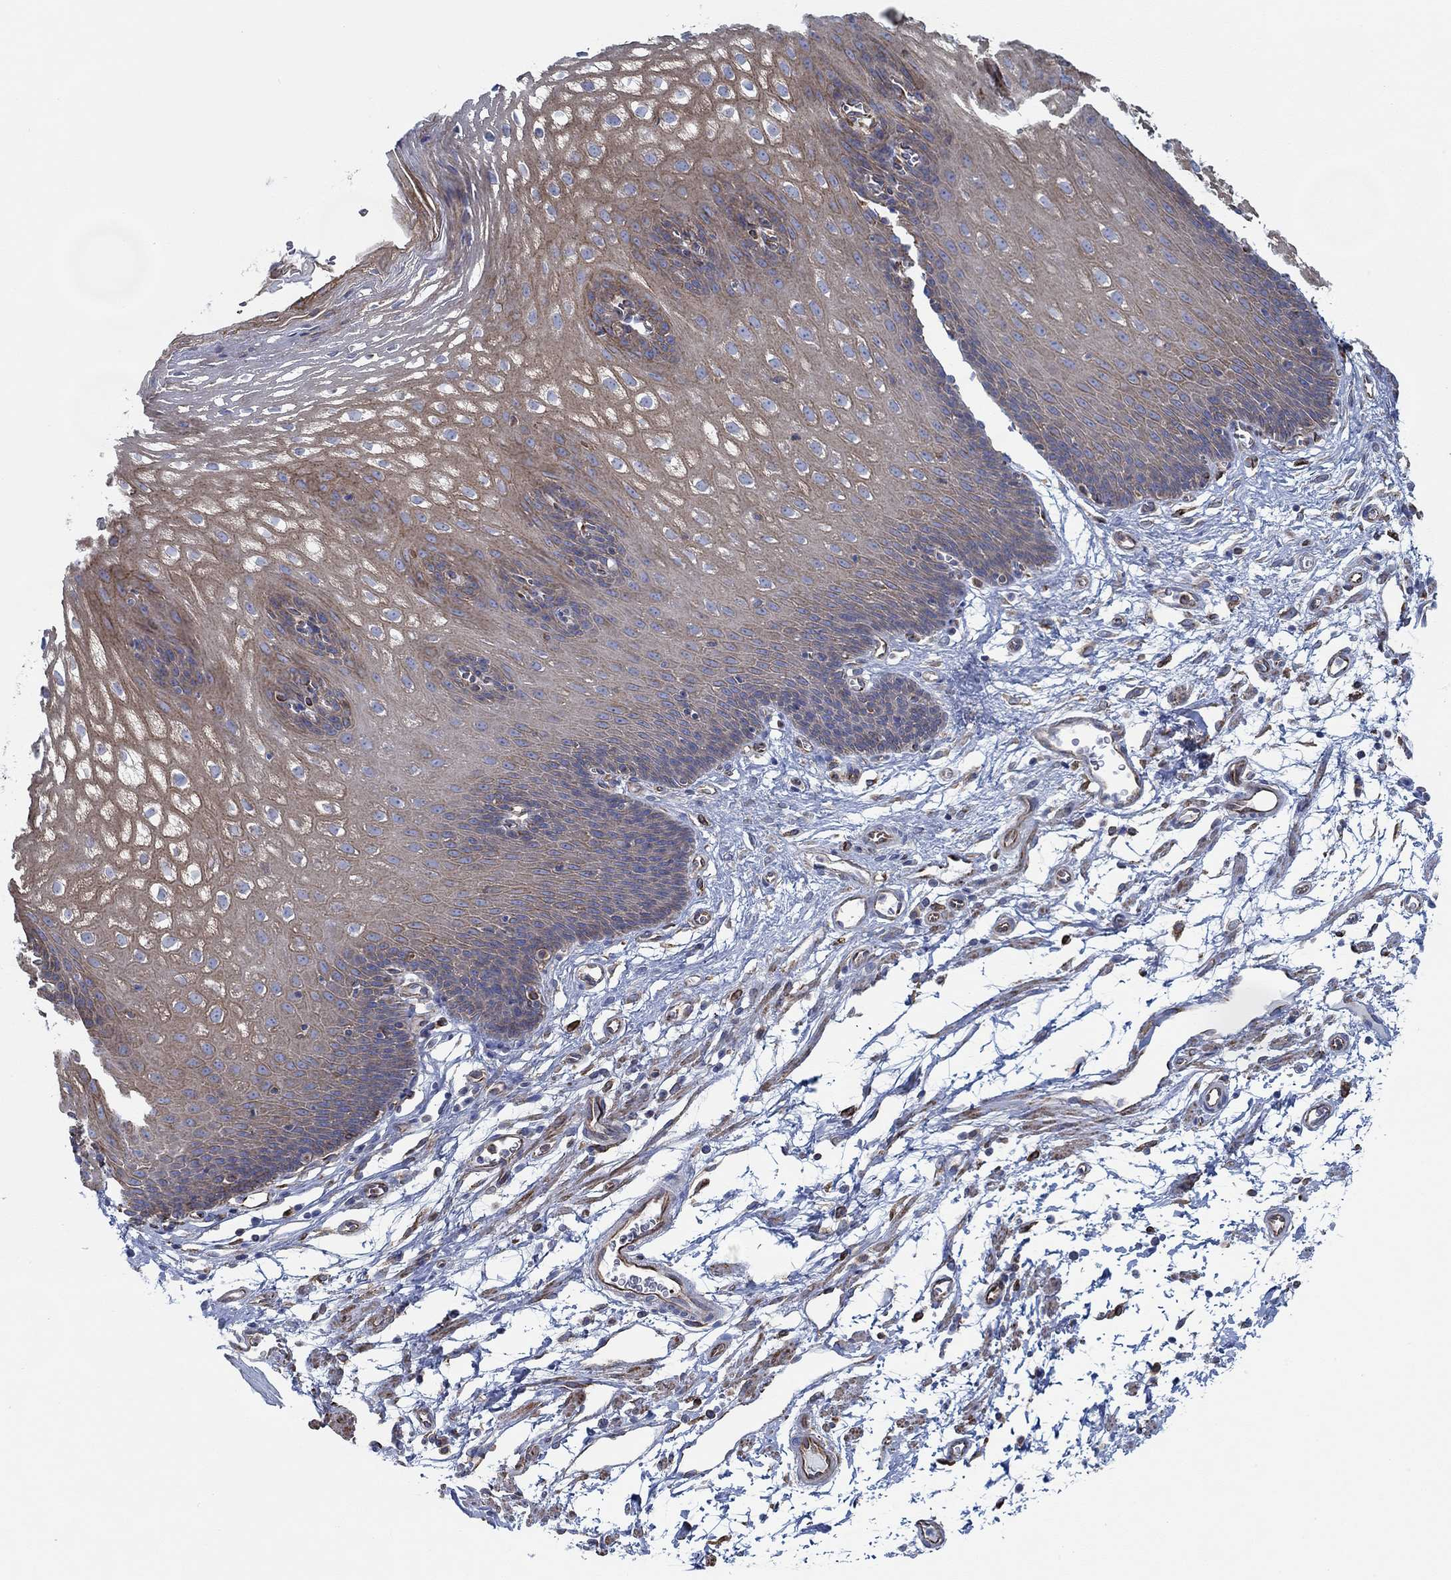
{"staining": {"intensity": "moderate", "quantity": "25%-75%", "location": "cytoplasmic/membranous"}, "tissue": "esophagus", "cell_type": "Squamous epithelial cells", "image_type": "normal", "snomed": [{"axis": "morphology", "description": "Normal tissue, NOS"}, {"axis": "topography", "description": "Esophagus"}], "caption": "Brown immunohistochemical staining in normal esophagus shows moderate cytoplasmic/membranous expression in about 25%-75% of squamous epithelial cells.", "gene": "STC2", "patient": {"sex": "male", "age": 72}}